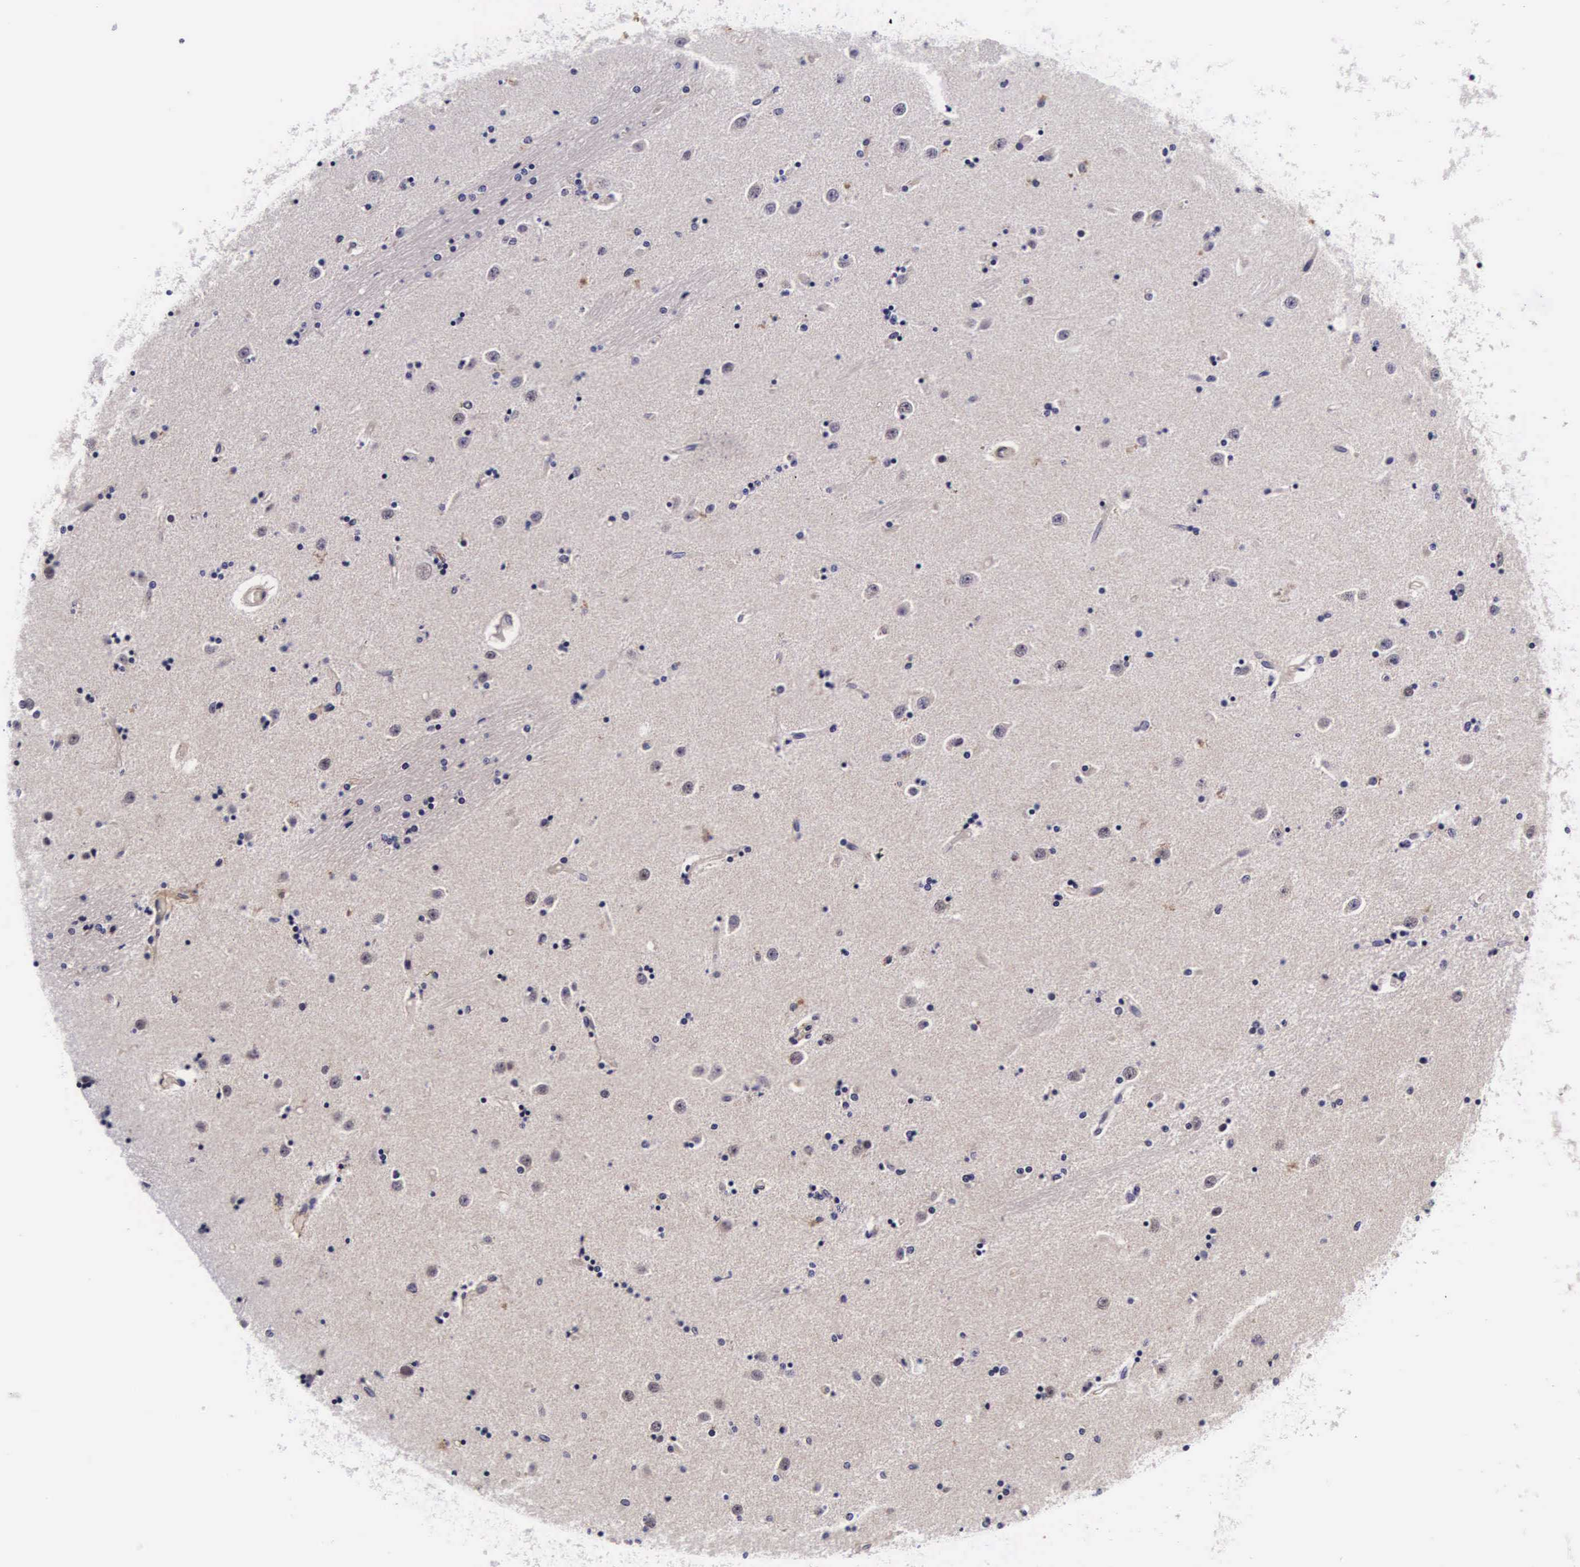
{"staining": {"intensity": "negative", "quantity": "none", "location": "none"}, "tissue": "caudate", "cell_type": "Glial cells", "image_type": "normal", "snomed": [{"axis": "morphology", "description": "Normal tissue, NOS"}, {"axis": "topography", "description": "Lateral ventricle wall"}], "caption": "Immunohistochemistry histopathology image of normal caudate: human caudate stained with DAB (3,3'-diaminobenzidine) demonstrates no significant protein positivity in glial cells.", "gene": "PHETA2", "patient": {"sex": "female", "age": 54}}